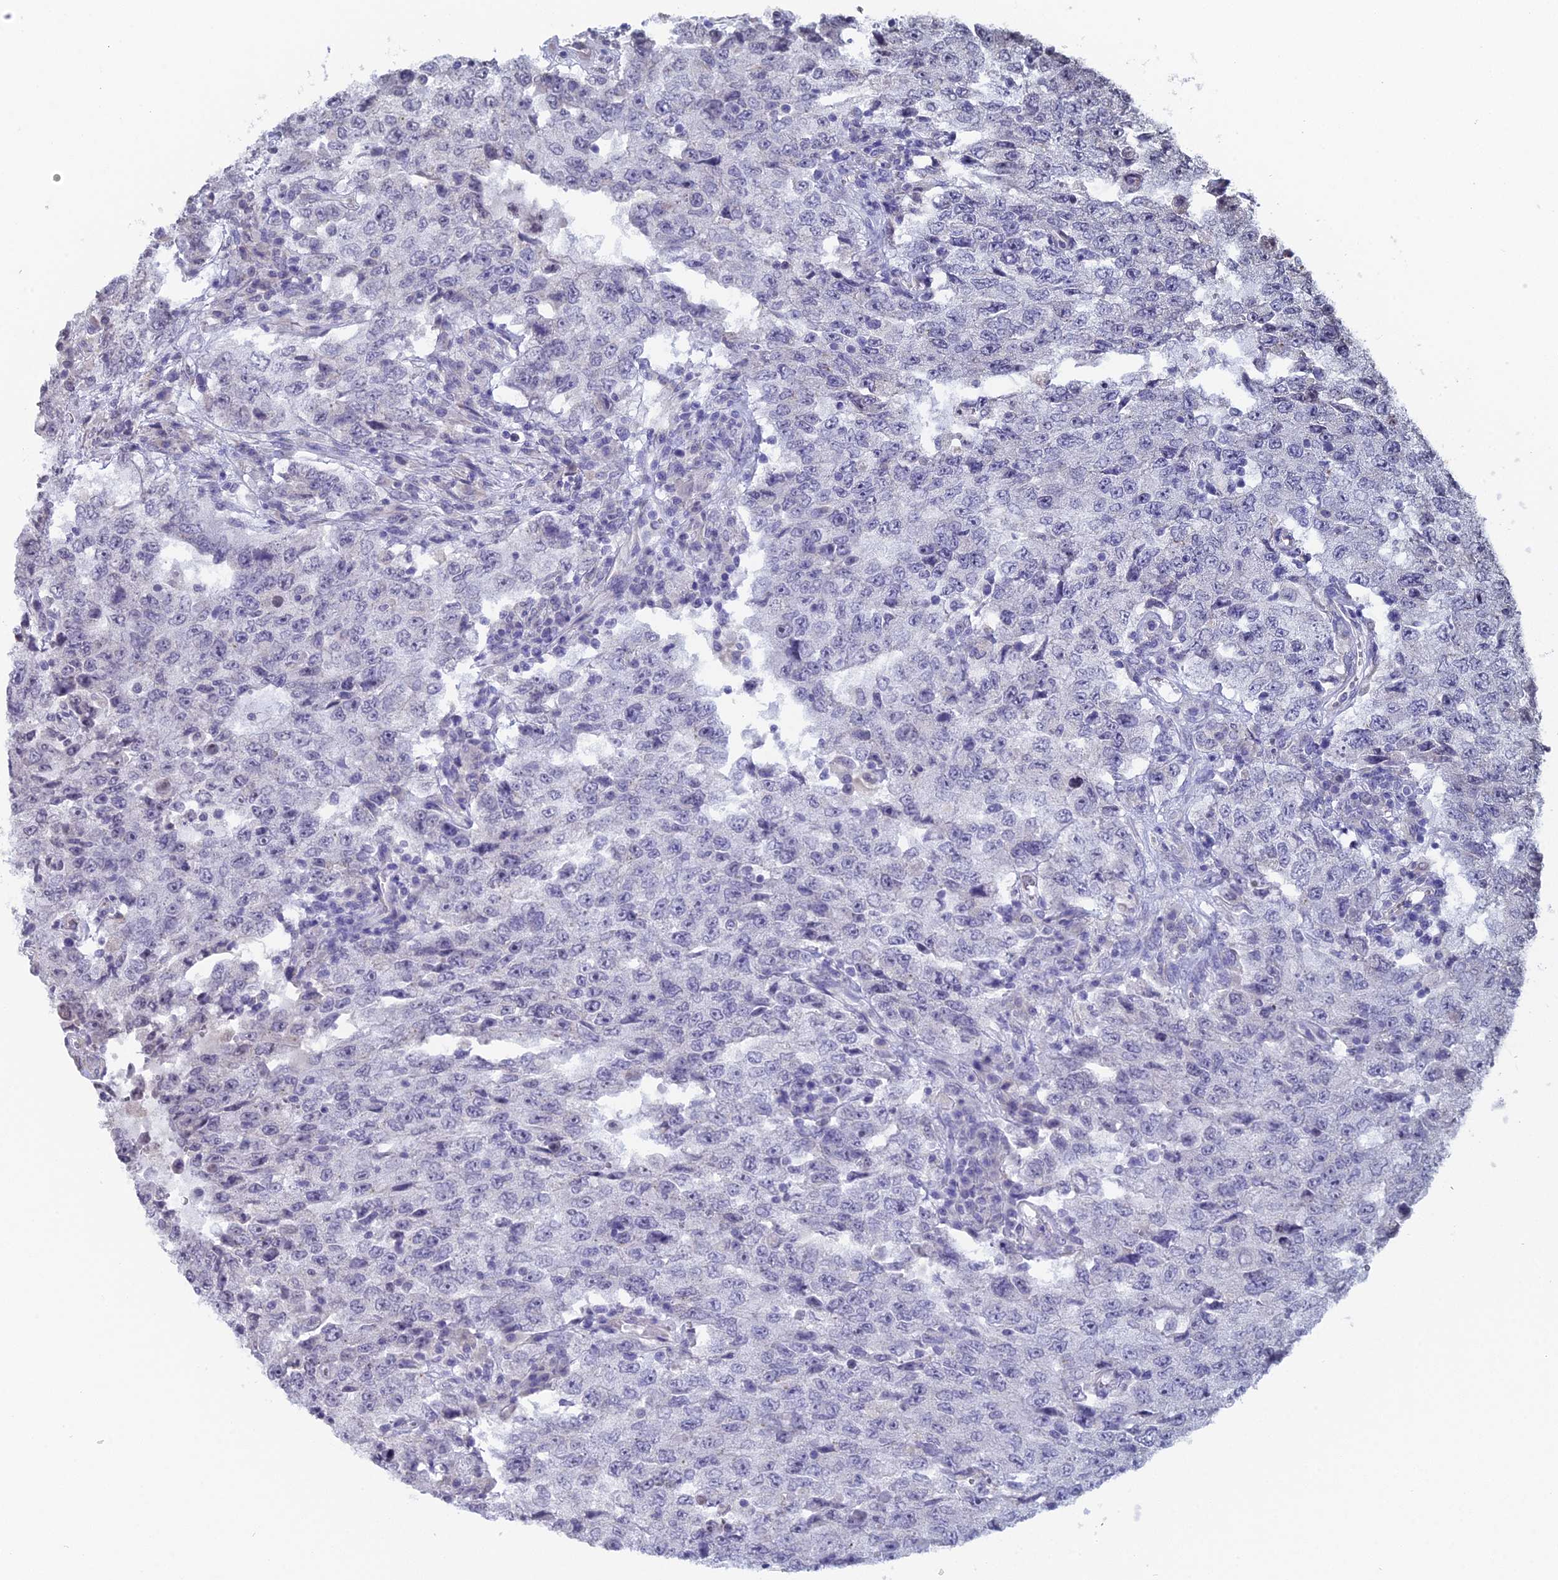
{"staining": {"intensity": "negative", "quantity": "none", "location": "none"}, "tissue": "testis cancer", "cell_type": "Tumor cells", "image_type": "cancer", "snomed": [{"axis": "morphology", "description": "Carcinoma, Embryonal, NOS"}, {"axis": "topography", "description": "Testis"}], "caption": "The image displays no staining of tumor cells in testis cancer. The staining was performed using DAB (3,3'-diaminobenzidine) to visualize the protein expression in brown, while the nuclei were stained in blue with hematoxylin (Magnification: 20x).", "gene": "PRR22", "patient": {"sex": "male", "age": 26}}